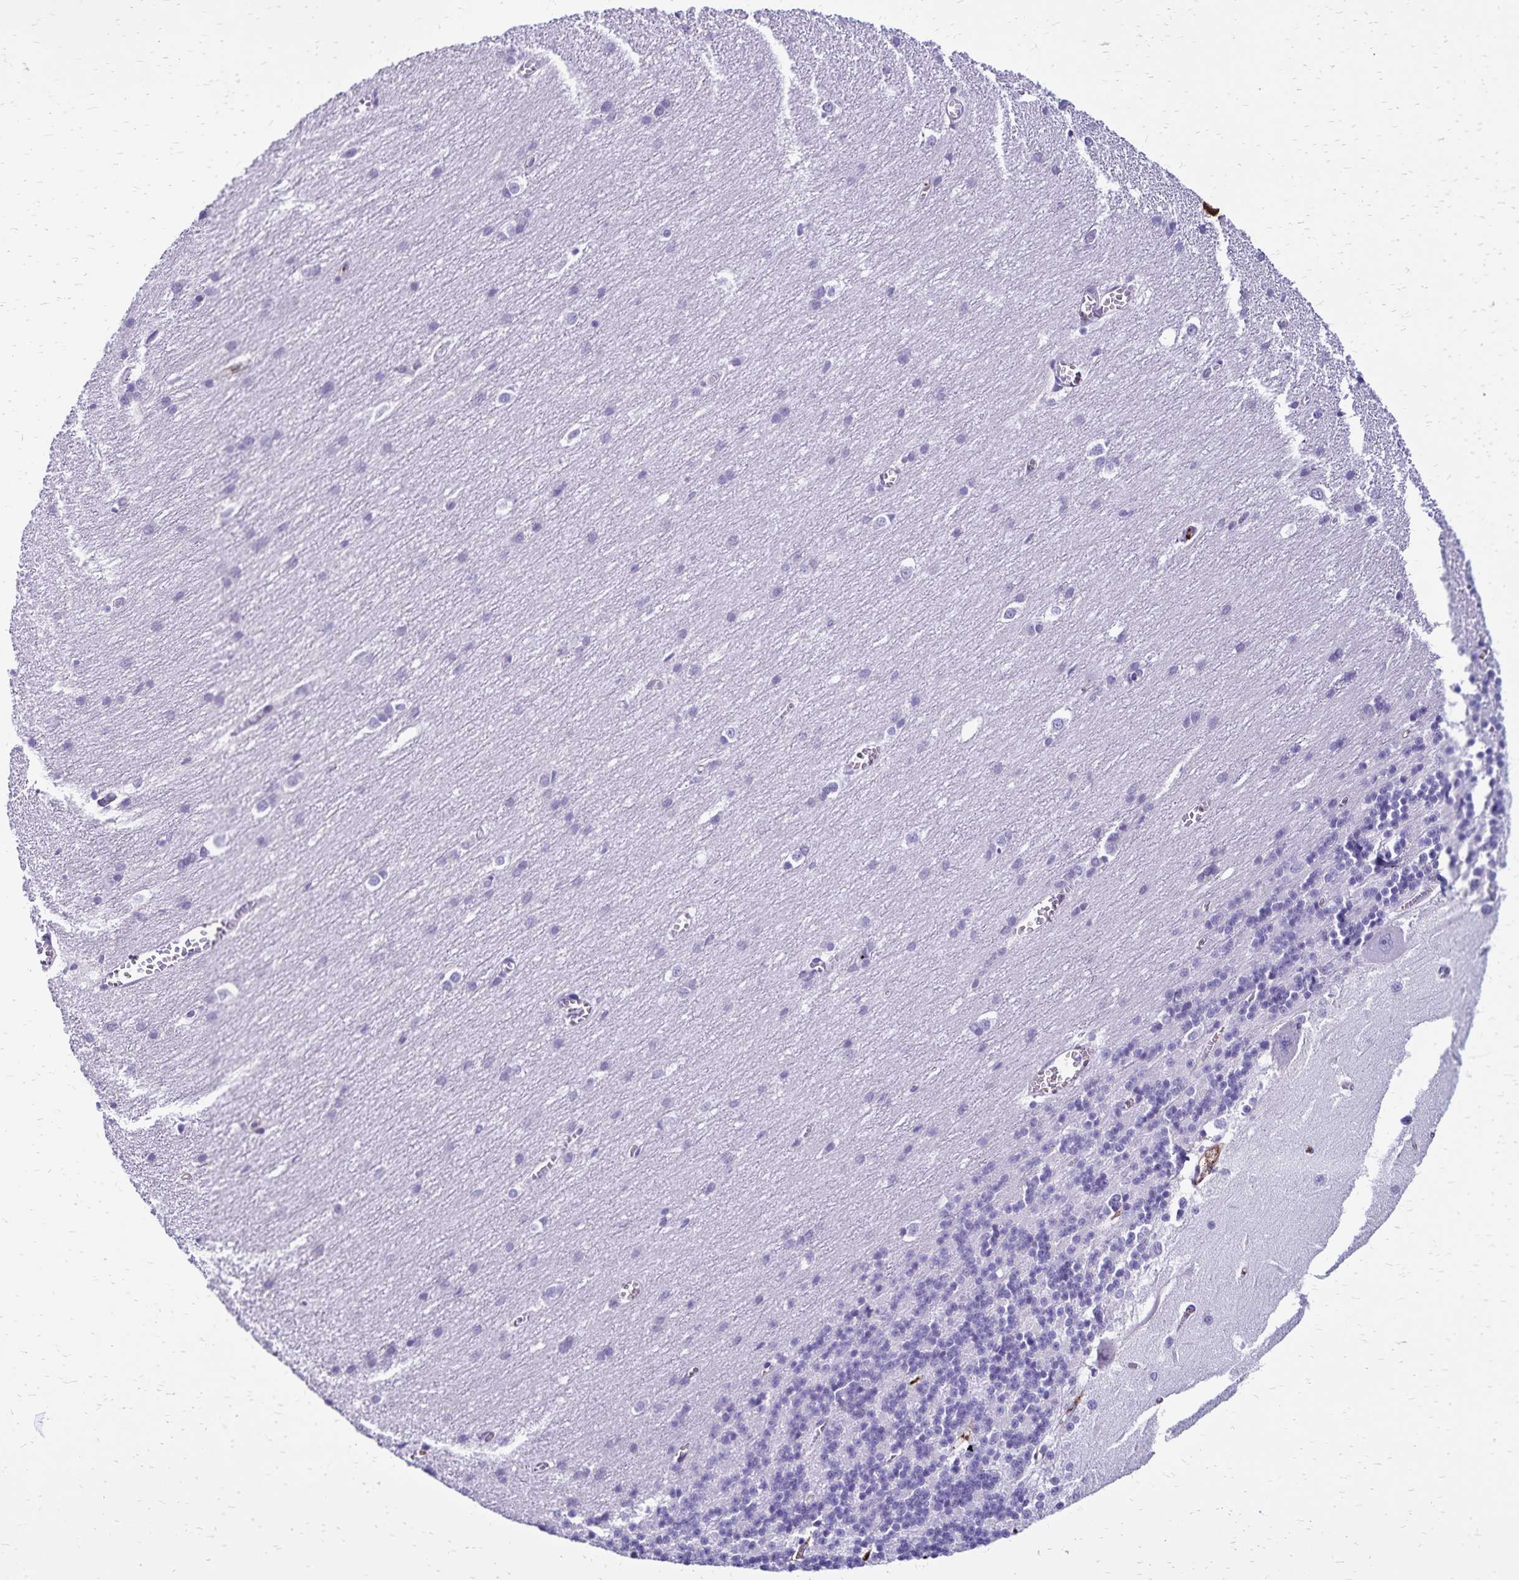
{"staining": {"intensity": "negative", "quantity": "none", "location": "none"}, "tissue": "cerebellum", "cell_type": "Cells in granular layer", "image_type": "normal", "snomed": [{"axis": "morphology", "description": "Normal tissue, NOS"}, {"axis": "topography", "description": "Cerebellum"}], "caption": "This is an IHC photomicrograph of unremarkable cerebellum. There is no staining in cells in granular layer.", "gene": "CD27", "patient": {"sex": "male", "age": 37}}